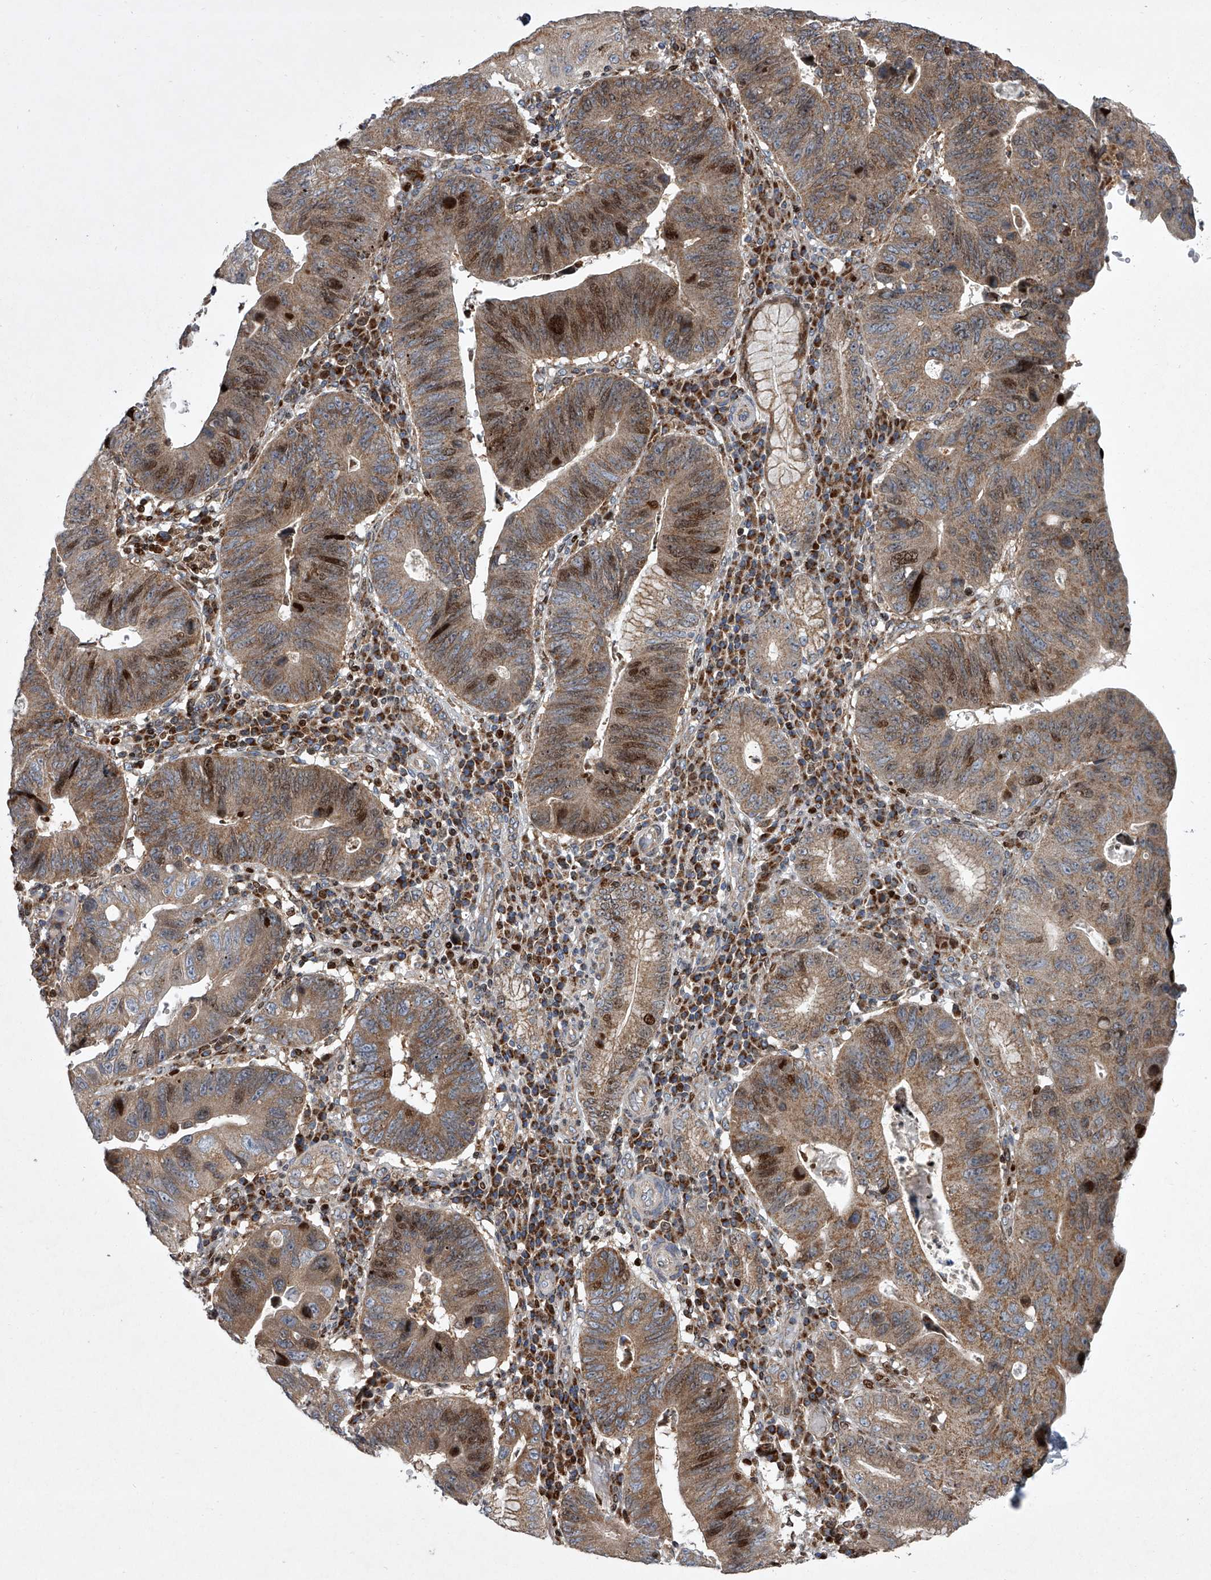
{"staining": {"intensity": "moderate", "quantity": ">75%", "location": "cytoplasmic/membranous,nuclear"}, "tissue": "stomach cancer", "cell_type": "Tumor cells", "image_type": "cancer", "snomed": [{"axis": "morphology", "description": "Adenocarcinoma, NOS"}, {"axis": "topography", "description": "Stomach"}], "caption": "Protein analysis of stomach cancer tissue exhibits moderate cytoplasmic/membranous and nuclear expression in approximately >75% of tumor cells.", "gene": "STRADA", "patient": {"sex": "male", "age": 59}}